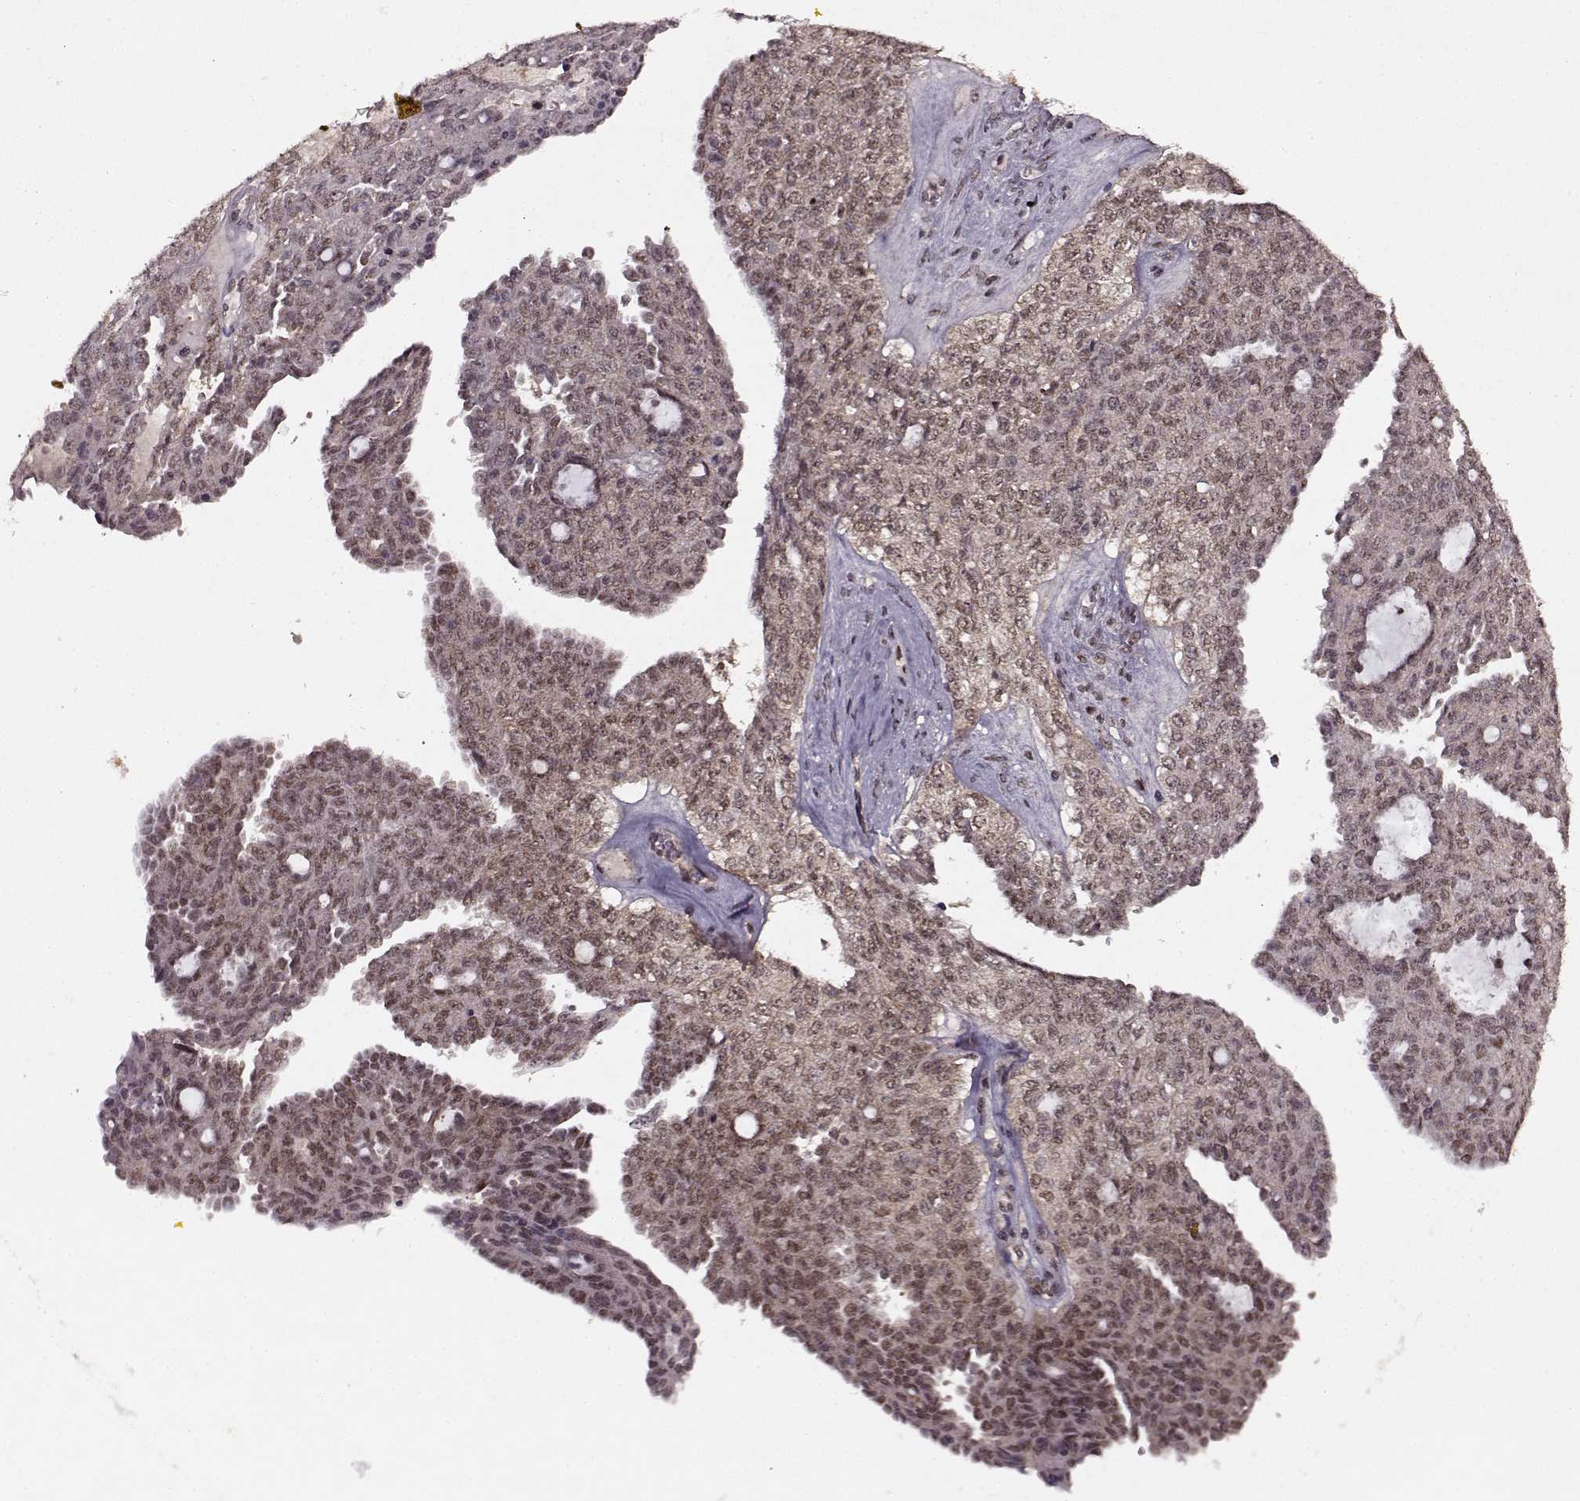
{"staining": {"intensity": "weak", "quantity": ">75%", "location": "cytoplasmic/membranous"}, "tissue": "ovarian cancer", "cell_type": "Tumor cells", "image_type": "cancer", "snomed": [{"axis": "morphology", "description": "Cystadenocarcinoma, serous, NOS"}, {"axis": "topography", "description": "Ovary"}], "caption": "Ovarian cancer (serous cystadenocarcinoma) stained with immunohistochemistry shows weak cytoplasmic/membranous expression in about >75% of tumor cells. (brown staining indicates protein expression, while blue staining denotes nuclei).", "gene": "PSMA7", "patient": {"sex": "female", "age": 71}}